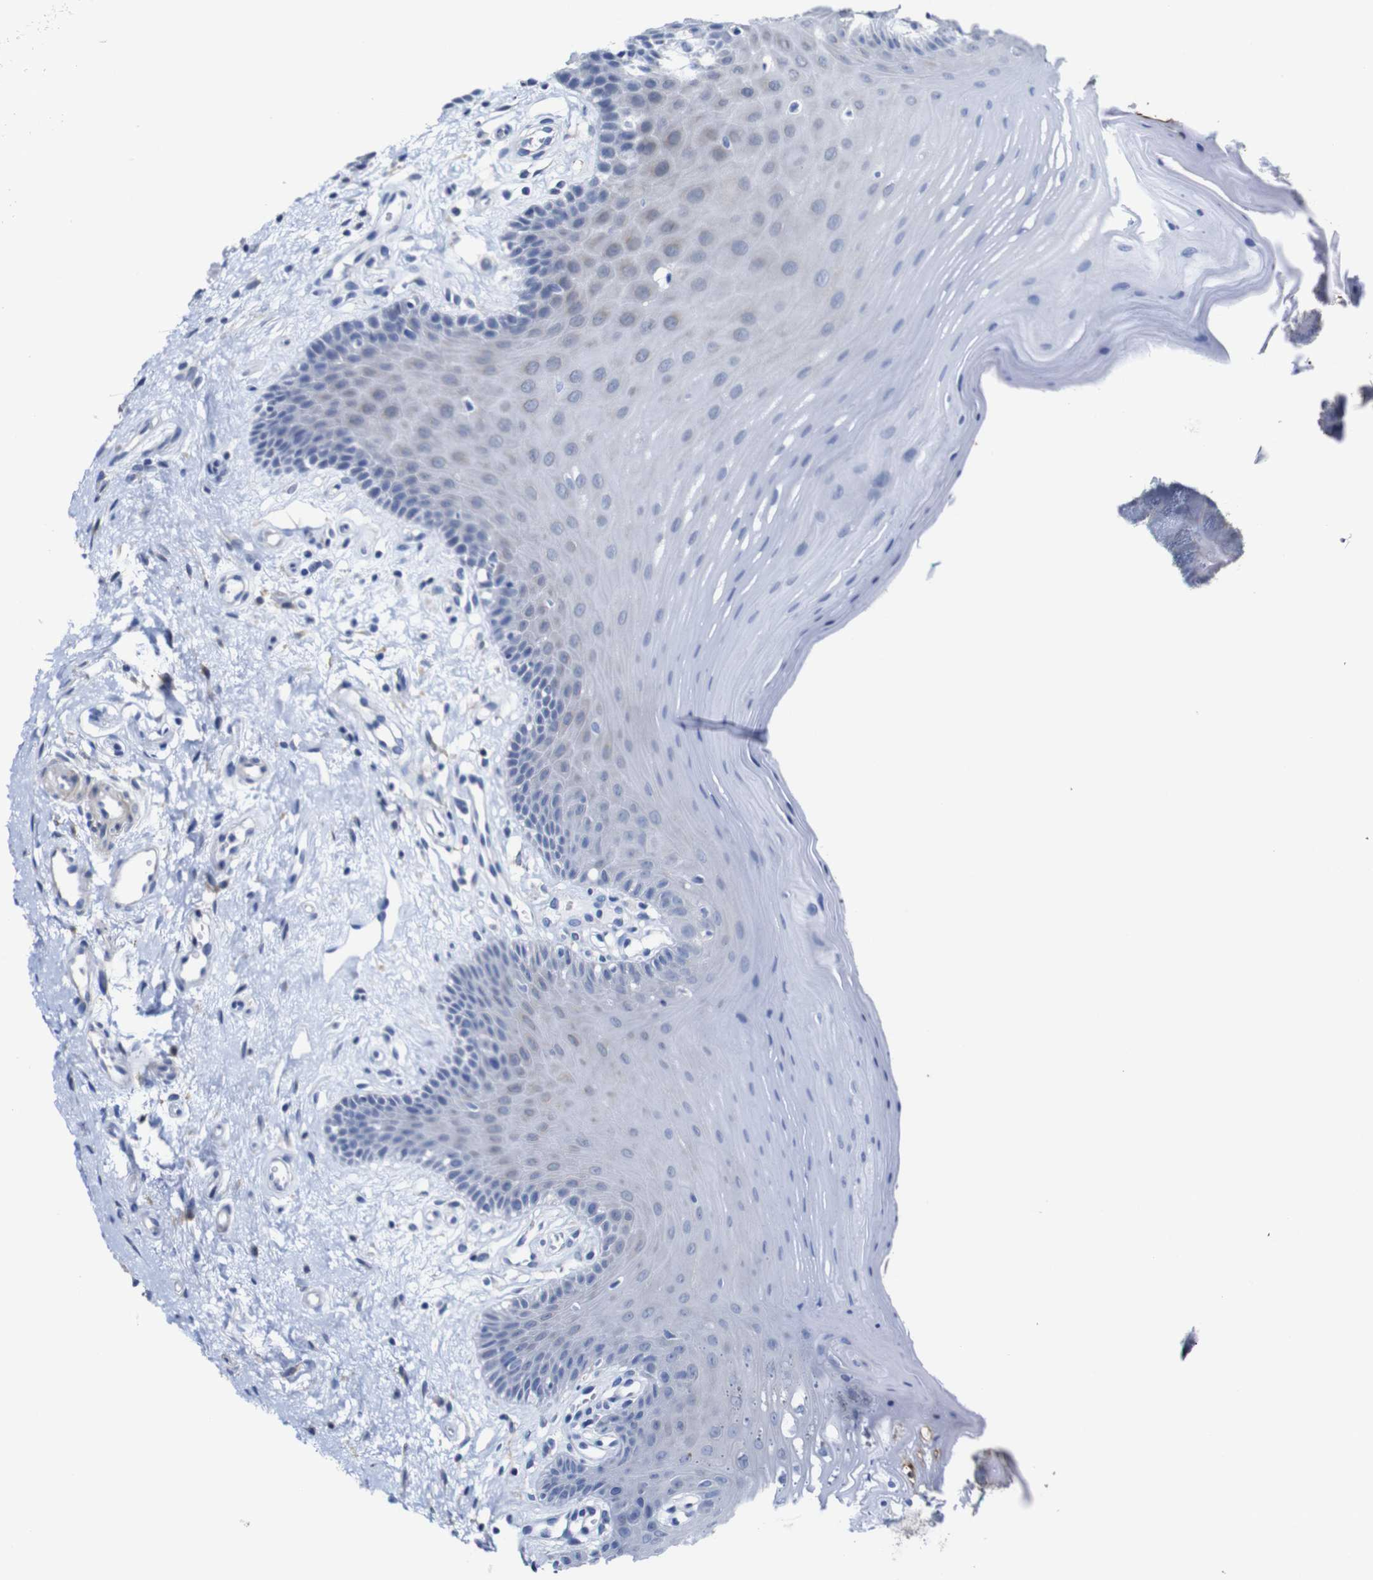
{"staining": {"intensity": "negative", "quantity": "none", "location": "none"}, "tissue": "oral mucosa", "cell_type": "Squamous epithelial cells", "image_type": "normal", "snomed": [{"axis": "morphology", "description": "Normal tissue, NOS"}, {"axis": "topography", "description": "Skeletal muscle"}, {"axis": "topography", "description": "Oral tissue"}], "caption": "Immunohistochemistry (IHC) histopathology image of normal oral mucosa: human oral mucosa stained with DAB demonstrates no significant protein staining in squamous epithelial cells.", "gene": "TCEAL9", "patient": {"sex": "male", "age": 58}}